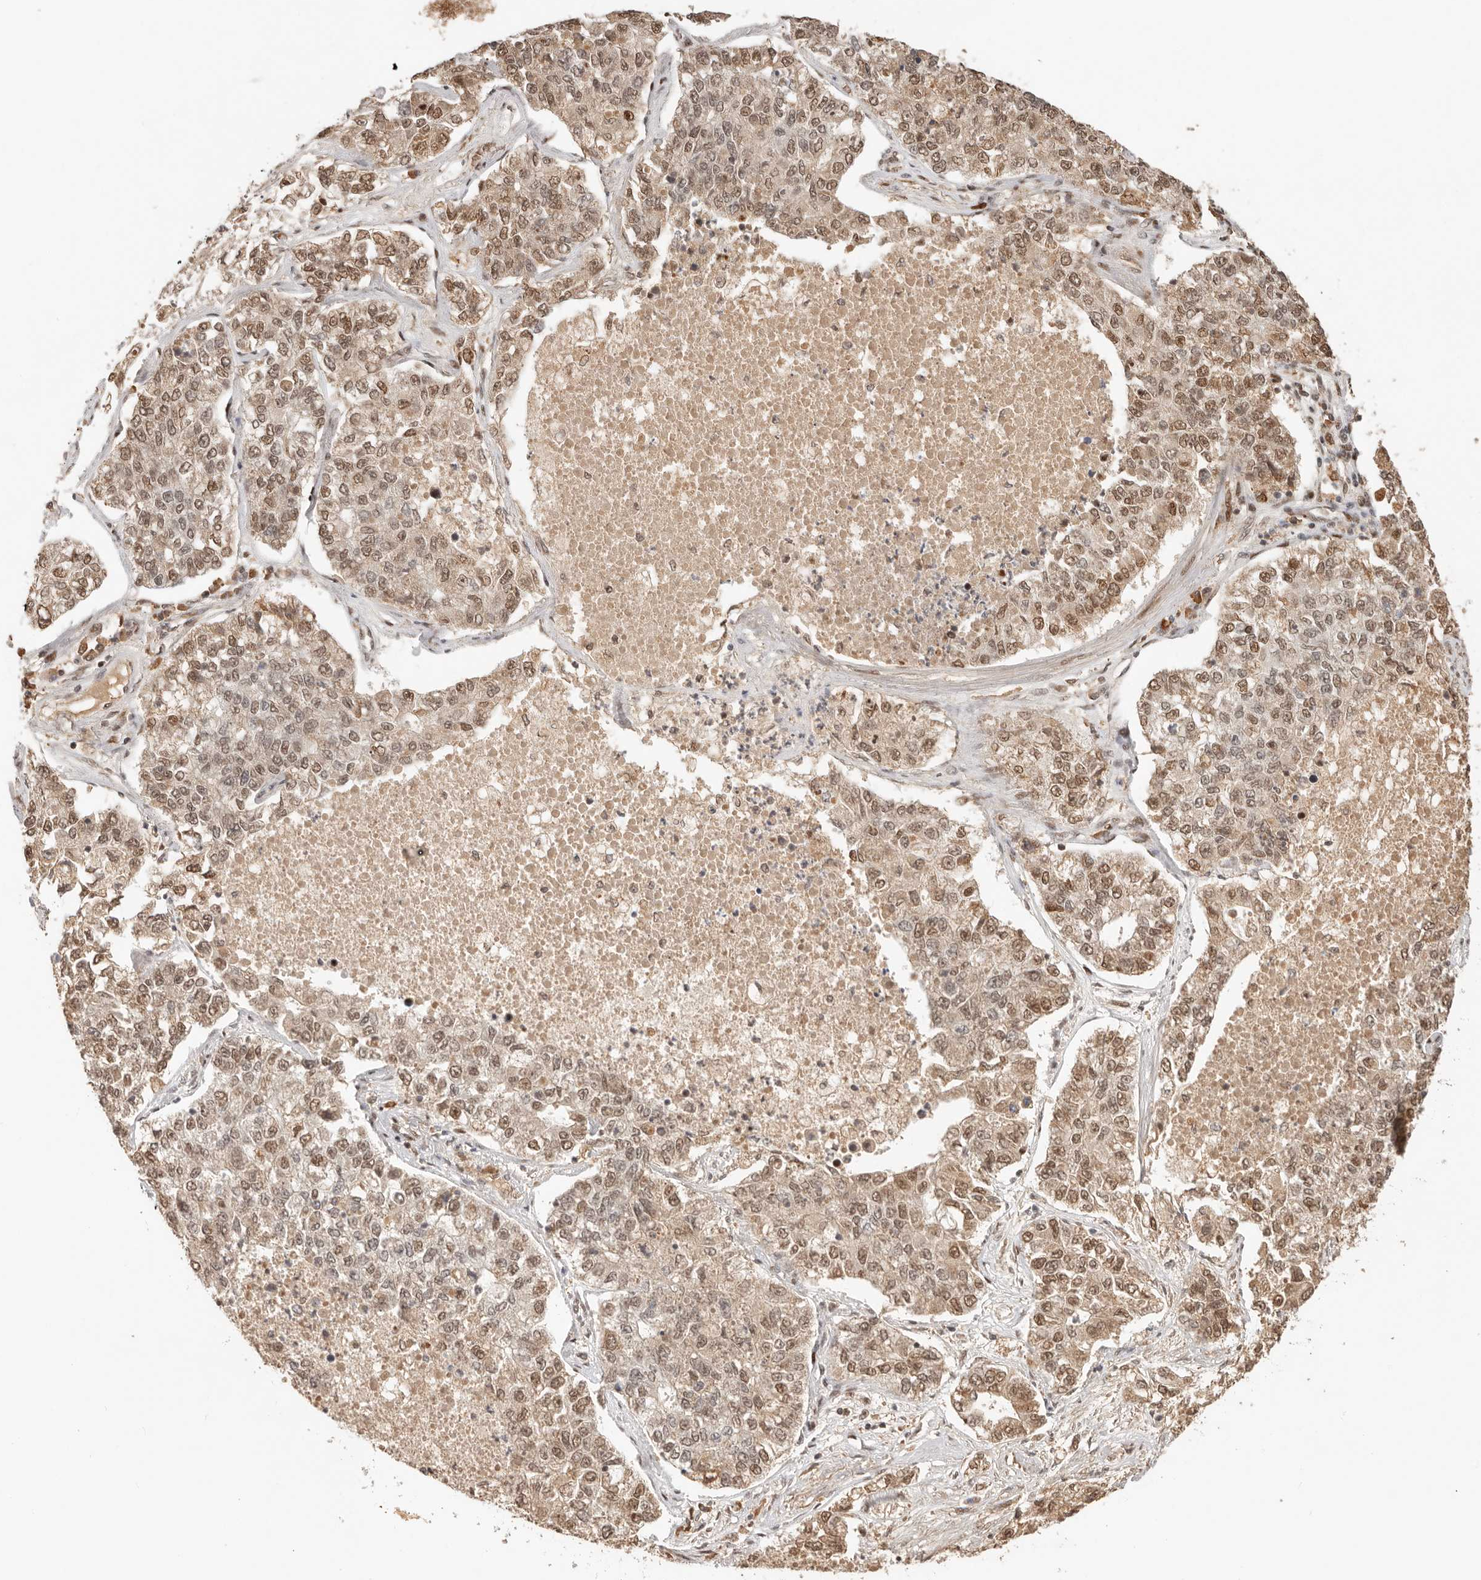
{"staining": {"intensity": "moderate", "quantity": ">75%", "location": "nuclear"}, "tissue": "lung cancer", "cell_type": "Tumor cells", "image_type": "cancer", "snomed": [{"axis": "morphology", "description": "Adenocarcinoma, NOS"}, {"axis": "topography", "description": "Lung"}], "caption": "Protein expression analysis of human lung adenocarcinoma reveals moderate nuclear staining in approximately >75% of tumor cells.", "gene": "NPAS2", "patient": {"sex": "male", "age": 49}}